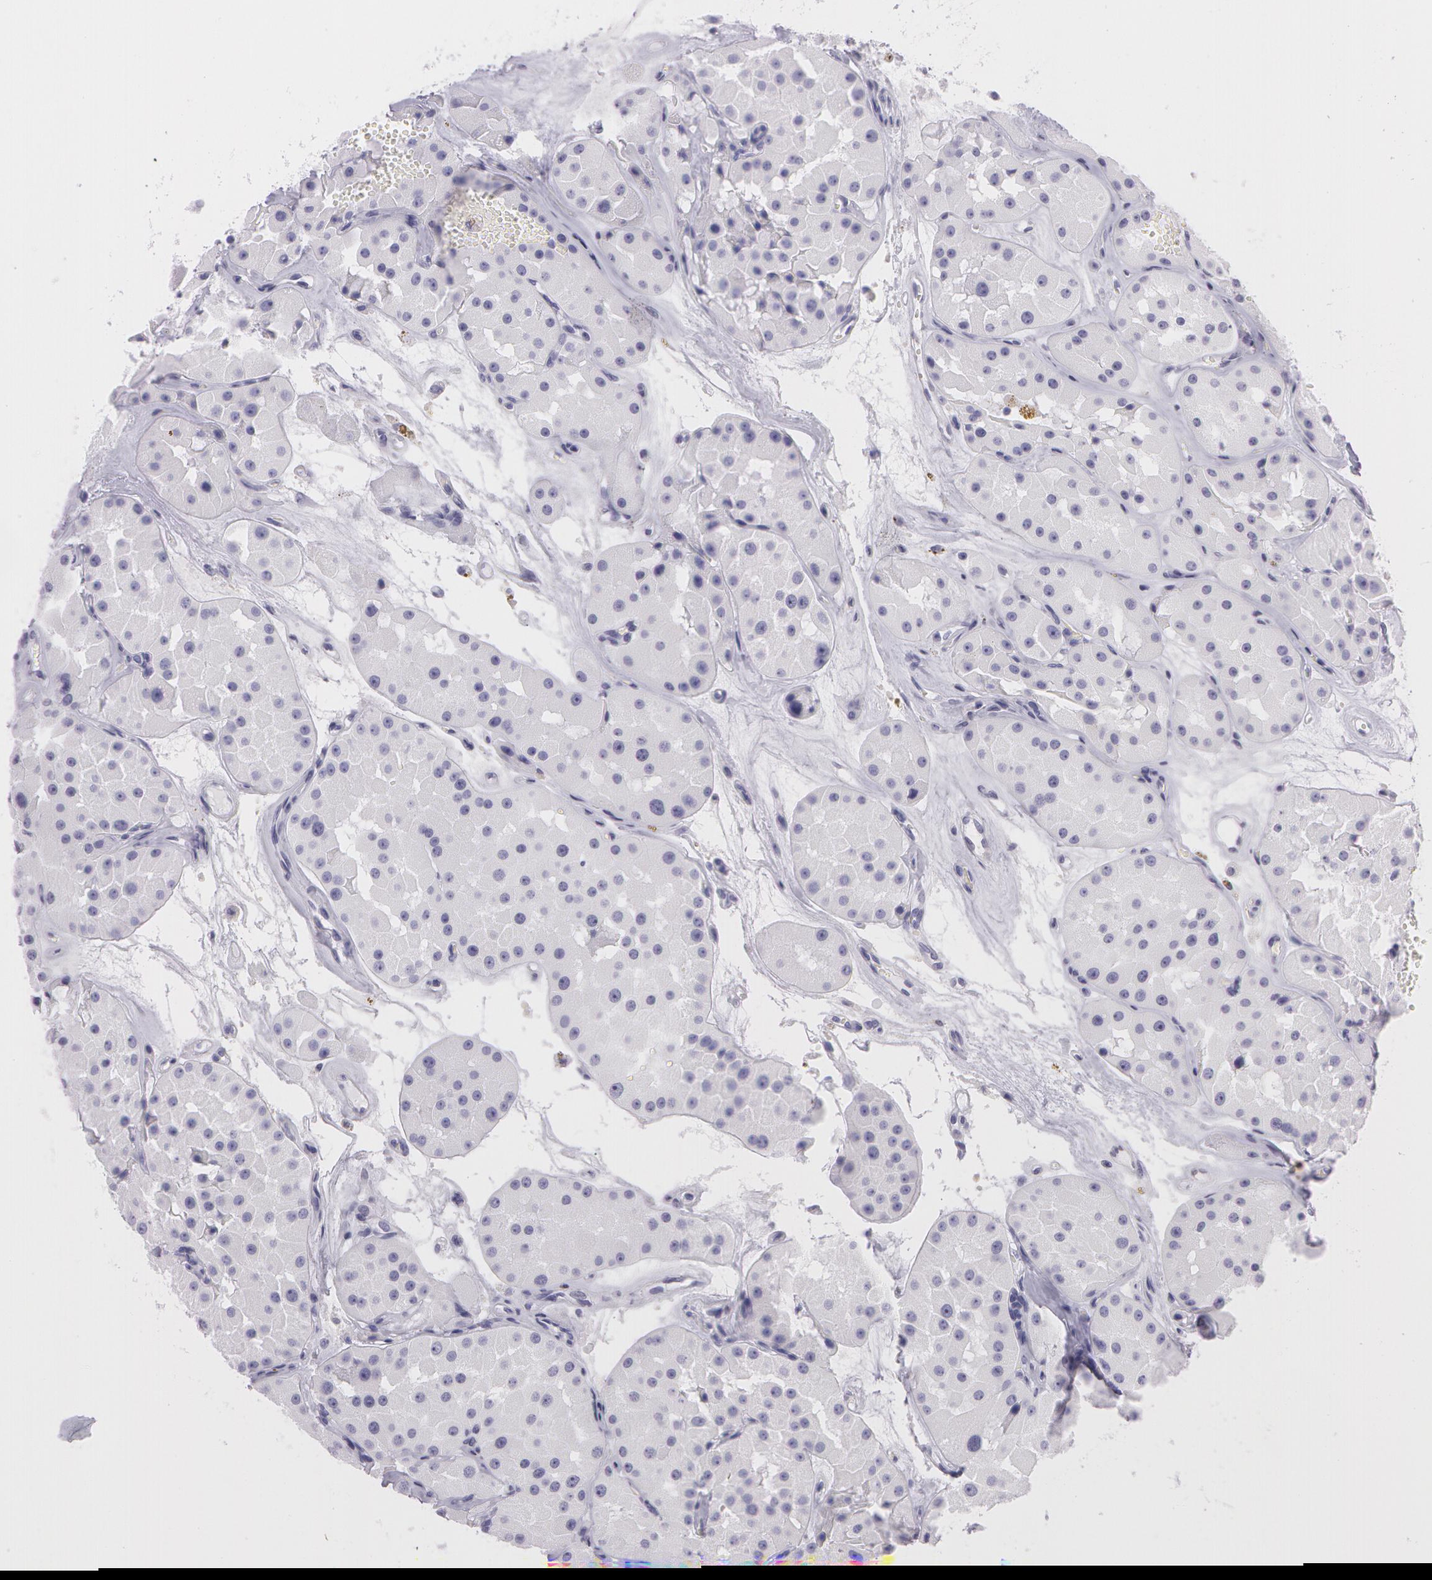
{"staining": {"intensity": "negative", "quantity": "none", "location": "none"}, "tissue": "renal cancer", "cell_type": "Tumor cells", "image_type": "cancer", "snomed": [{"axis": "morphology", "description": "Adenocarcinoma, uncertain malignant potential"}, {"axis": "topography", "description": "Kidney"}], "caption": "IHC micrograph of neoplastic tissue: adenocarcinoma,  uncertain malignant potential (renal) stained with DAB (3,3'-diaminobenzidine) demonstrates no significant protein staining in tumor cells.", "gene": "SNCG", "patient": {"sex": "male", "age": 63}}